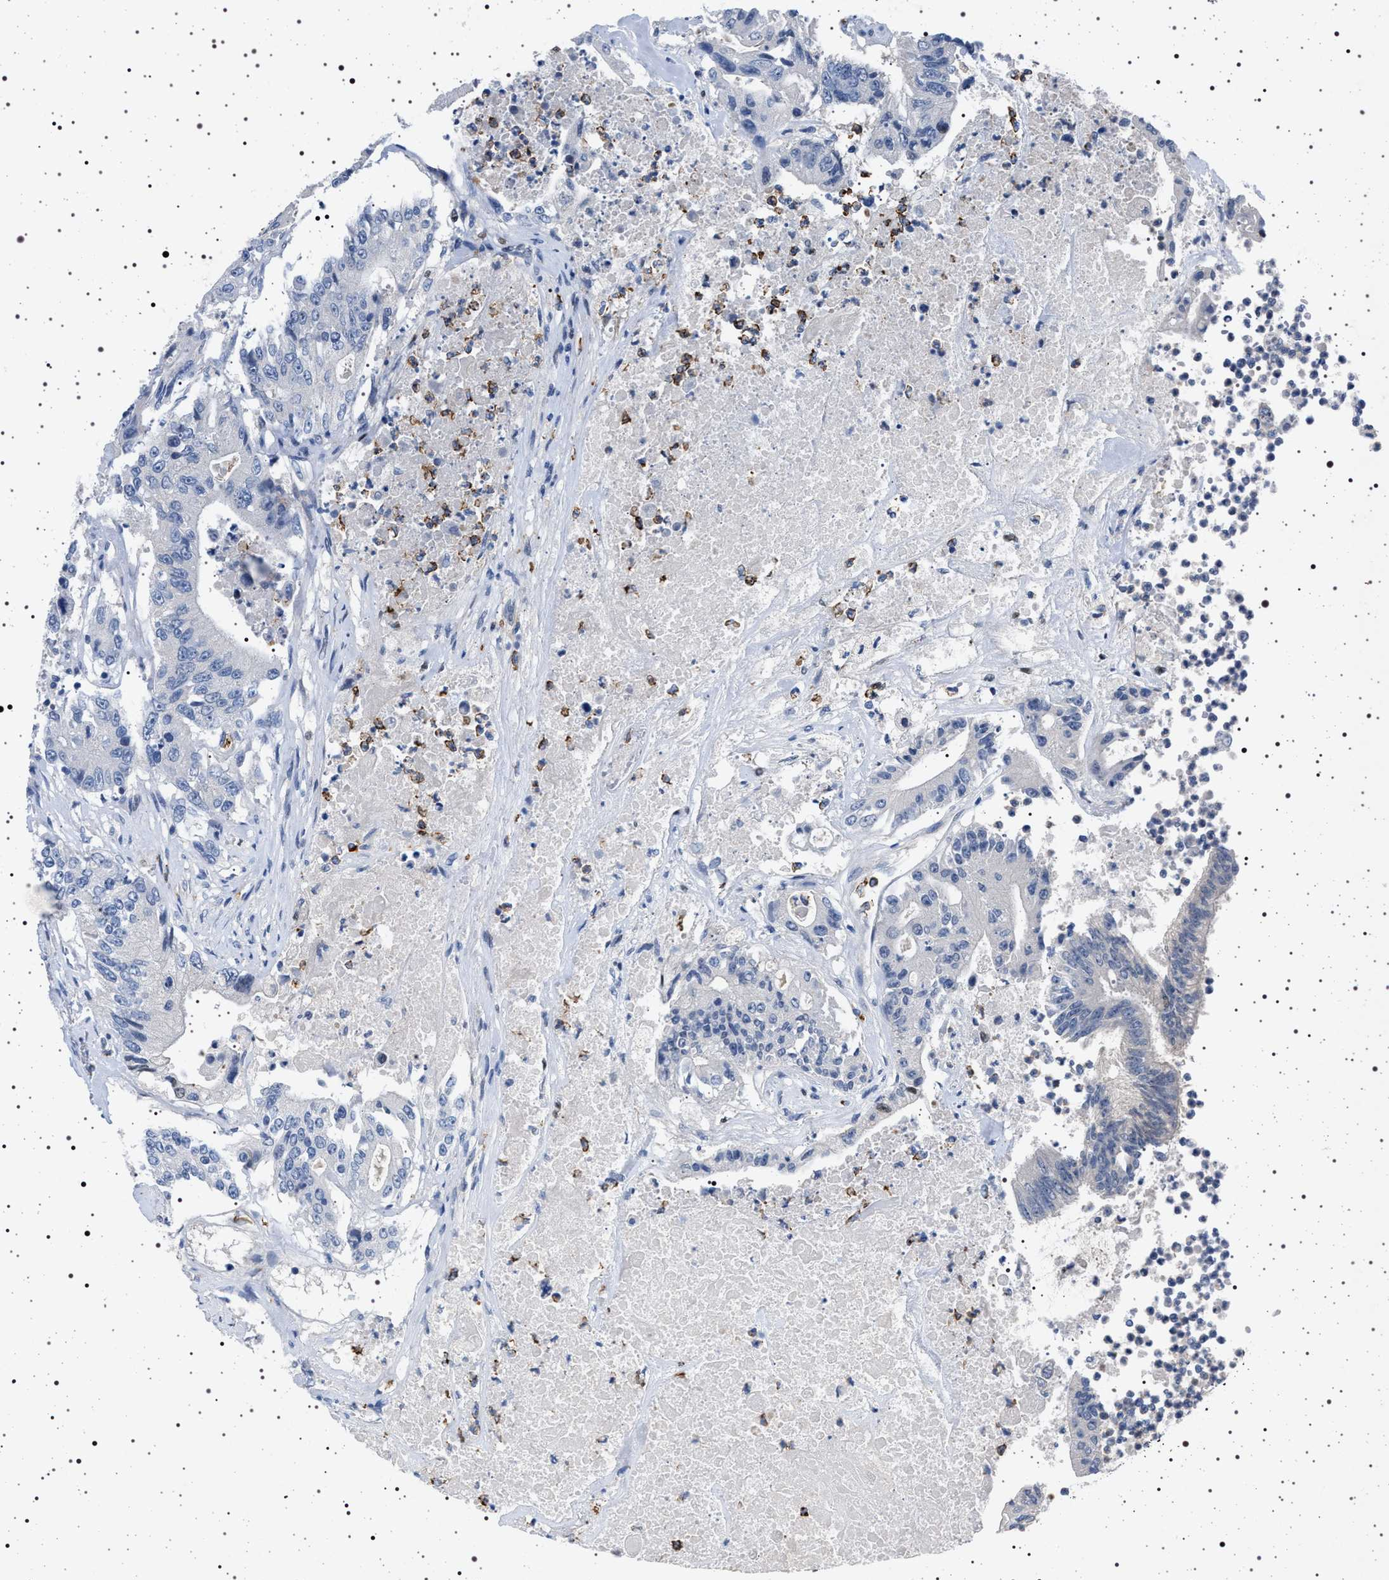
{"staining": {"intensity": "negative", "quantity": "none", "location": "none"}, "tissue": "colorectal cancer", "cell_type": "Tumor cells", "image_type": "cancer", "snomed": [{"axis": "morphology", "description": "Adenocarcinoma, NOS"}, {"axis": "topography", "description": "Colon"}], "caption": "A micrograph of colorectal adenocarcinoma stained for a protein exhibits no brown staining in tumor cells. (DAB (3,3'-diaminobenzidine) IHC with hematoxylin counter stain).", "gene": "NAT9", "patient": {"sex": "female", "age": 77}}